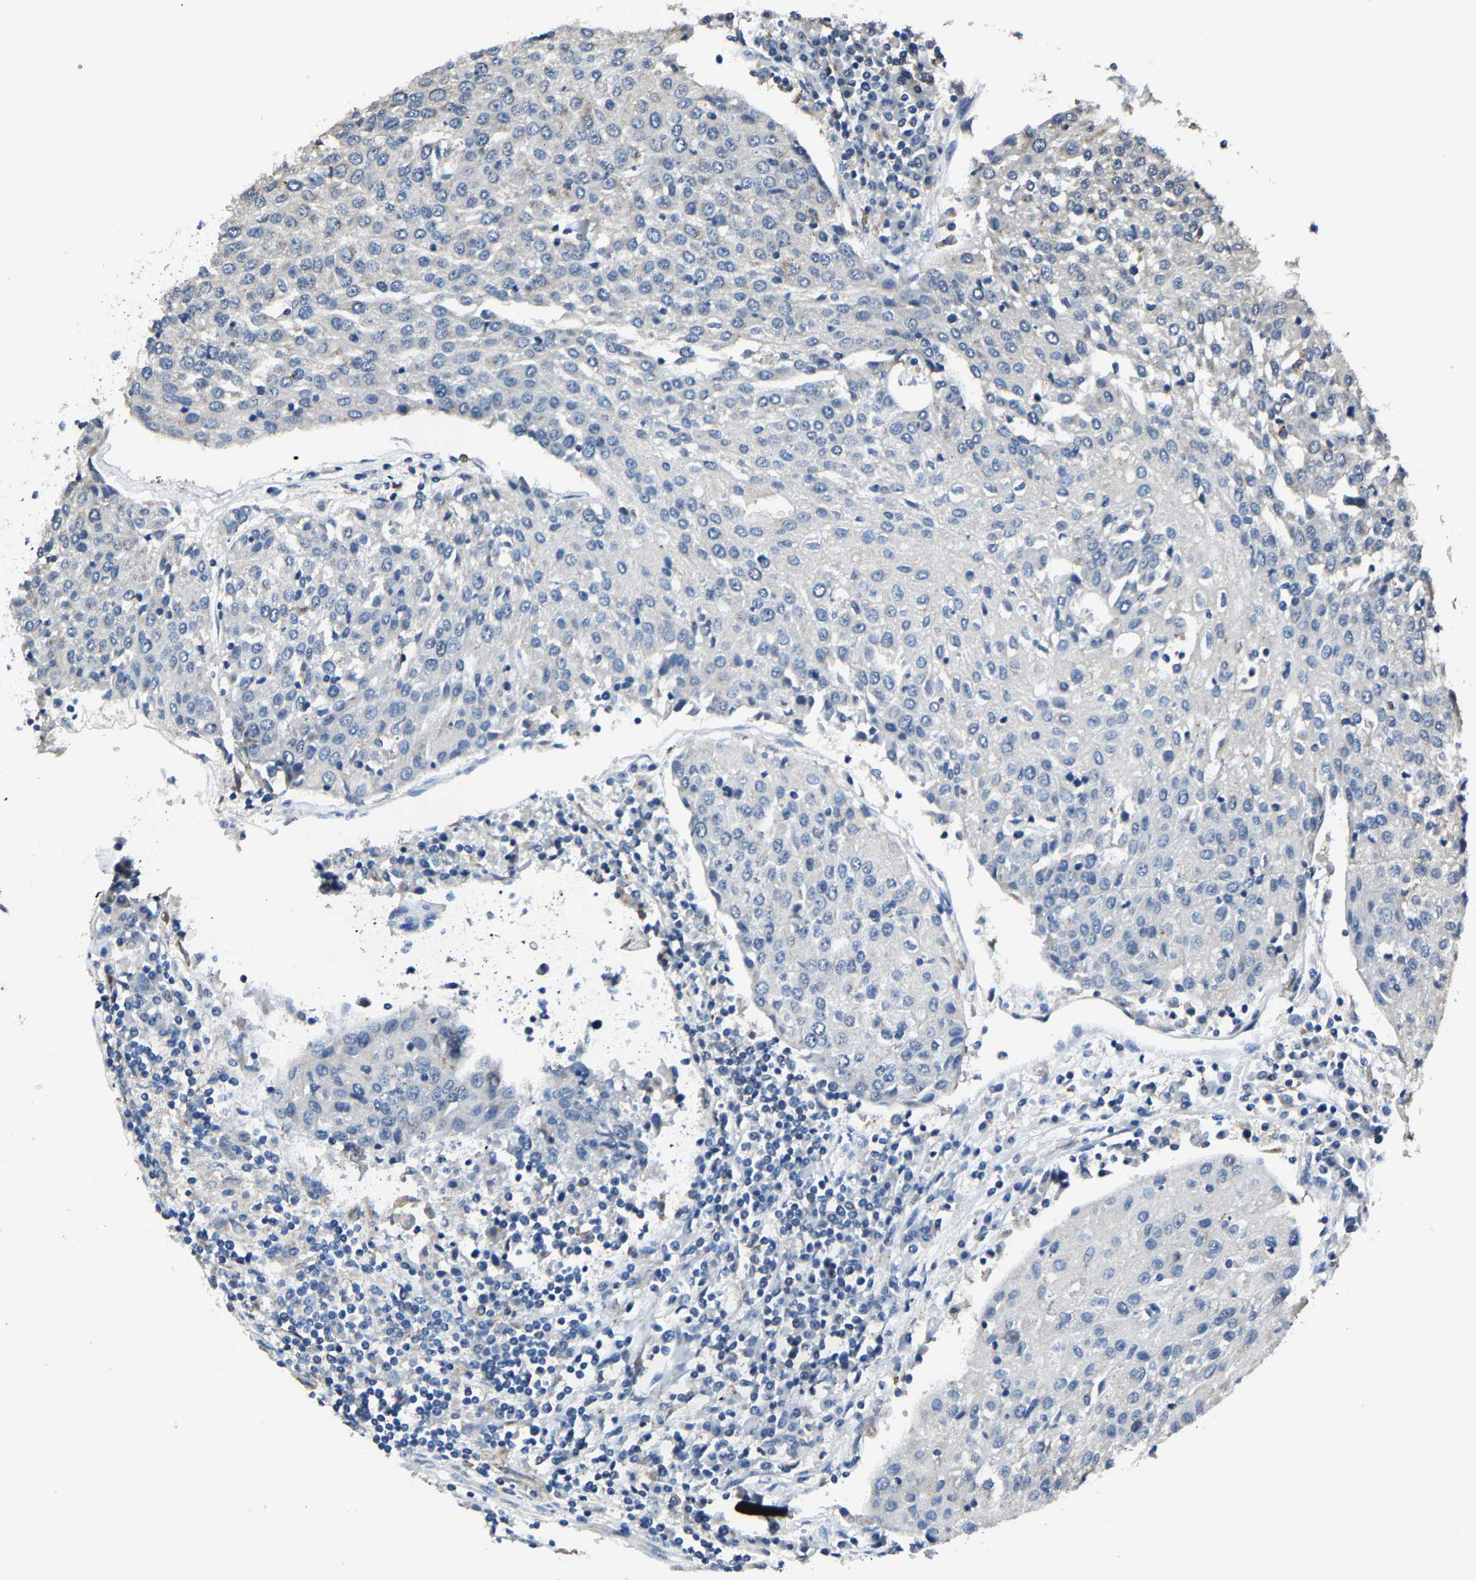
{"staining": {"intensity": "negative", "quantity": "none", "location": "none"}, "tissue": "urothelial cancer", "cell_type": "Tumor cells", "image_type": "cancer", "snomed": [{"axis": "morphology", "description": "Urothelial carcinoma, High grade"}, {"axis": "topography", "description": "Urinary bladder"}], "caption": "Urothelial cancer stained for a protein using IHC exhibits no positivity tumor cells.", "gene": "STRBP", "patient": {"sex": "female", "age": 85}}